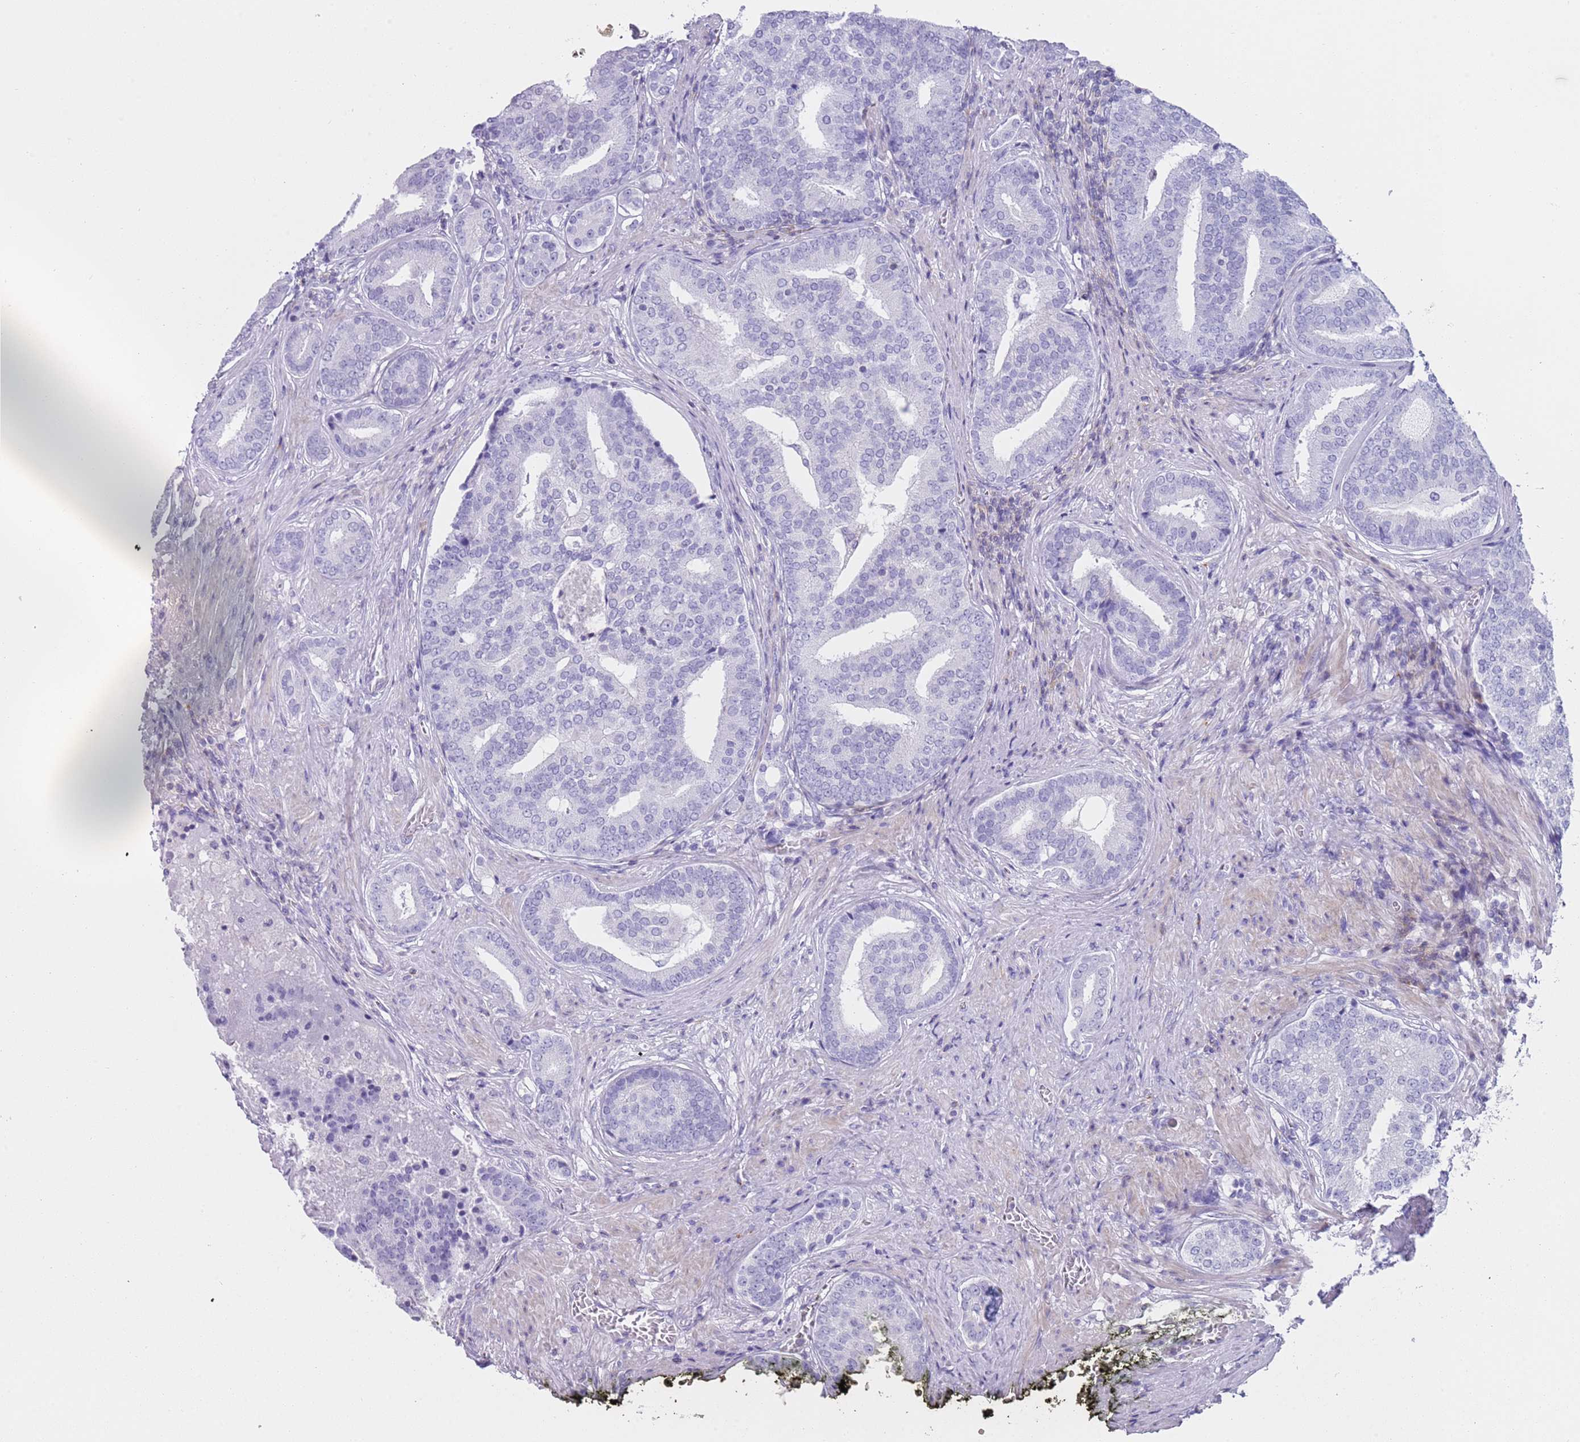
{"staining": {"intensity": "negative", "quantity": "none", "location": "none"}, "tissue": "prostate cancer", "cell_type": "Tumor cells", "image_type": "cancer", "snomed": [{"axis": "morphology", "description": "Adenocarcinoma, High grade"}, {"axis": "topography", "description": "Prostate"}], "caption": "There is no significant expression in tumor cells of adenocarcinoma (high-grade) (prostate). The staining is performed using DAB brown chromogen with nuclei counter-stained in using hematoxylin.", "gene": "NBPF20", "patient": {"sex": "male", "age": 55}}